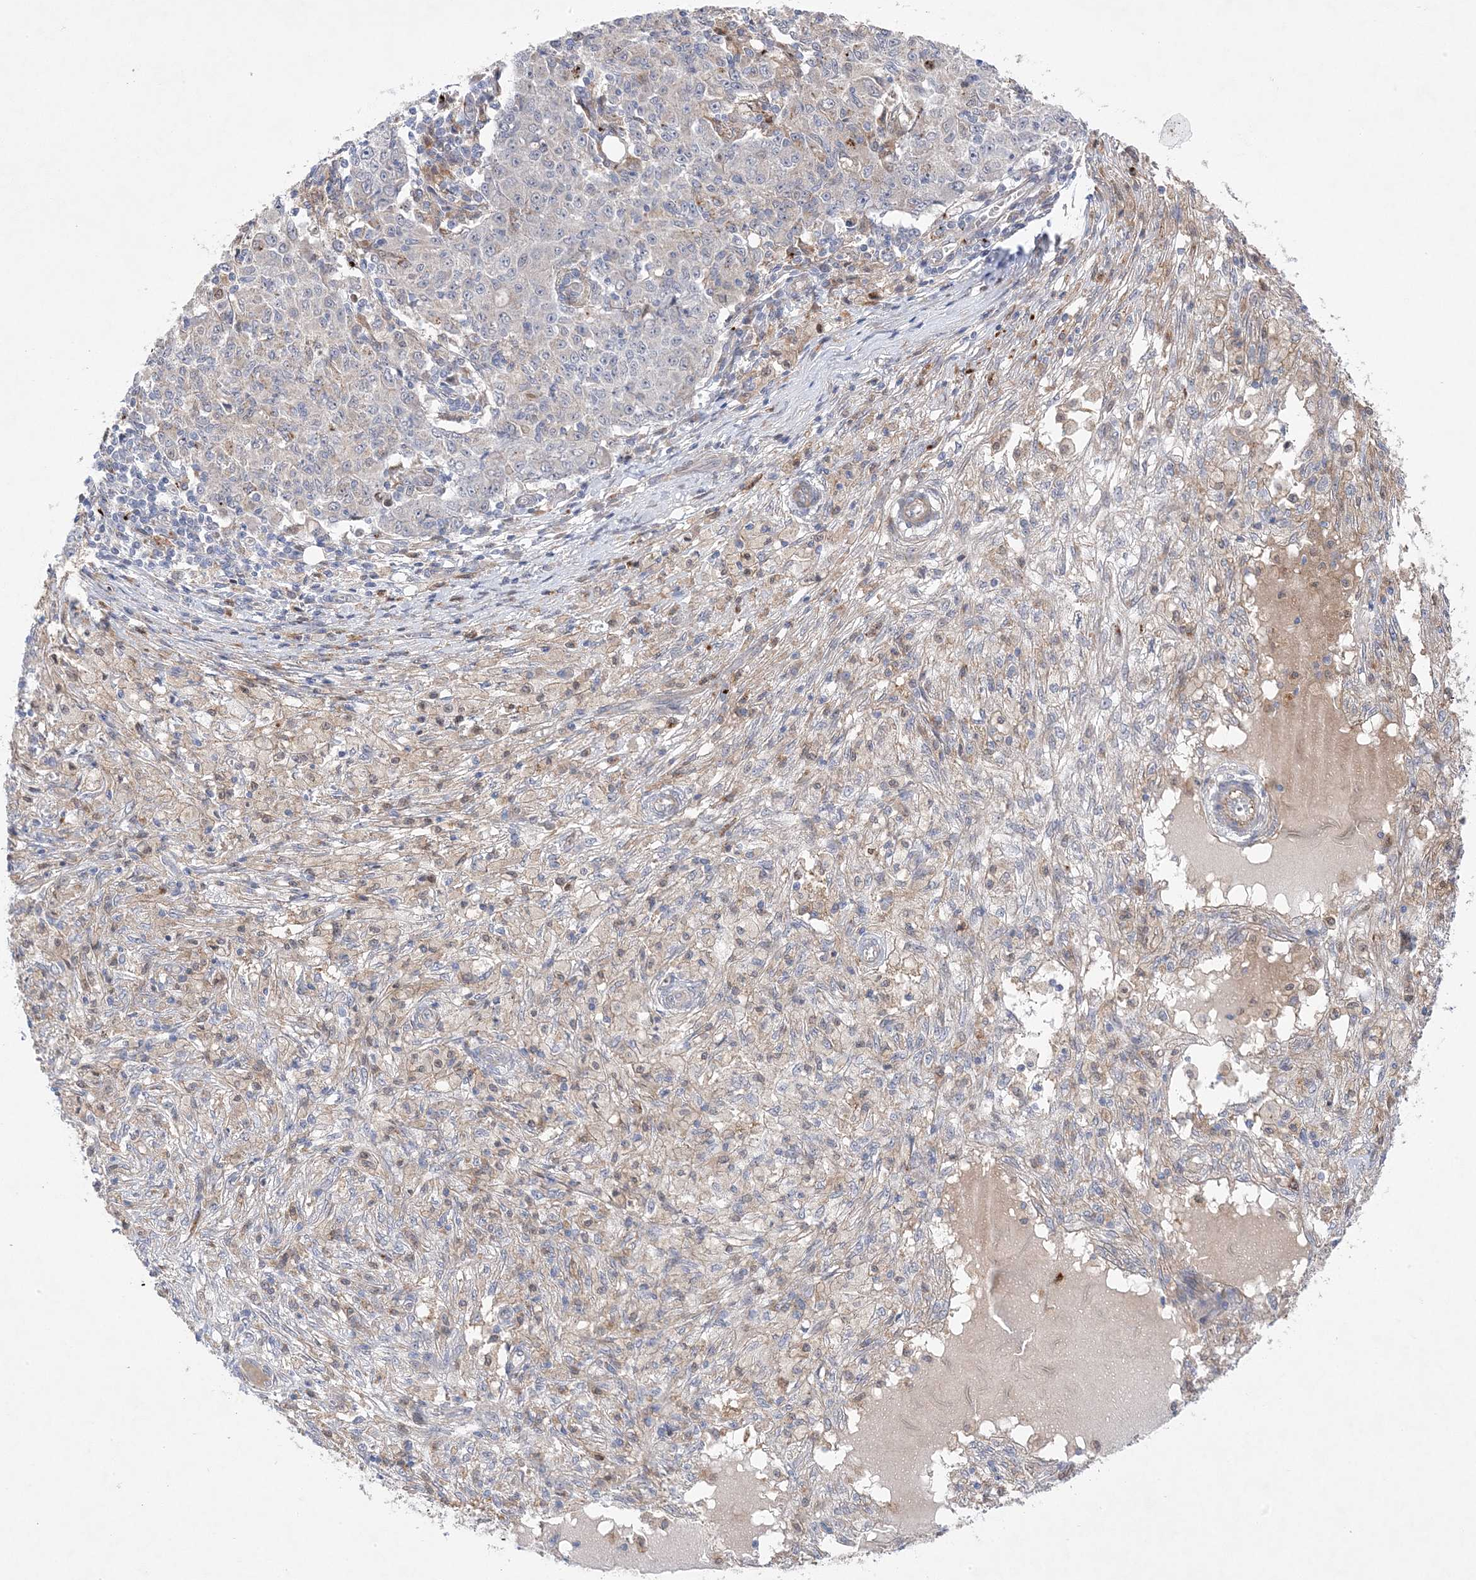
{"staining": {"intensity": "negative", "quantity": "none", "location": "none"}, "tissue": "ovarian cancer", "cell_type": "Tumor cells", "image_type": "cancer", "snomed": [{"axis": "morphology", "description": "Carcinoma, endometroid"}, {"axis": "topography", "description": "Ovary"}], "caption": "High magnification brightfield microscopy of ovarian cancer stained with DAB (3,3'-diaminobenzidine) (brown) and counterstained with hematoxylin (blue): tumor cells show no significant staining.", "gene": "ANAPC1", "patient": {"sex": "female", "age": 42}}